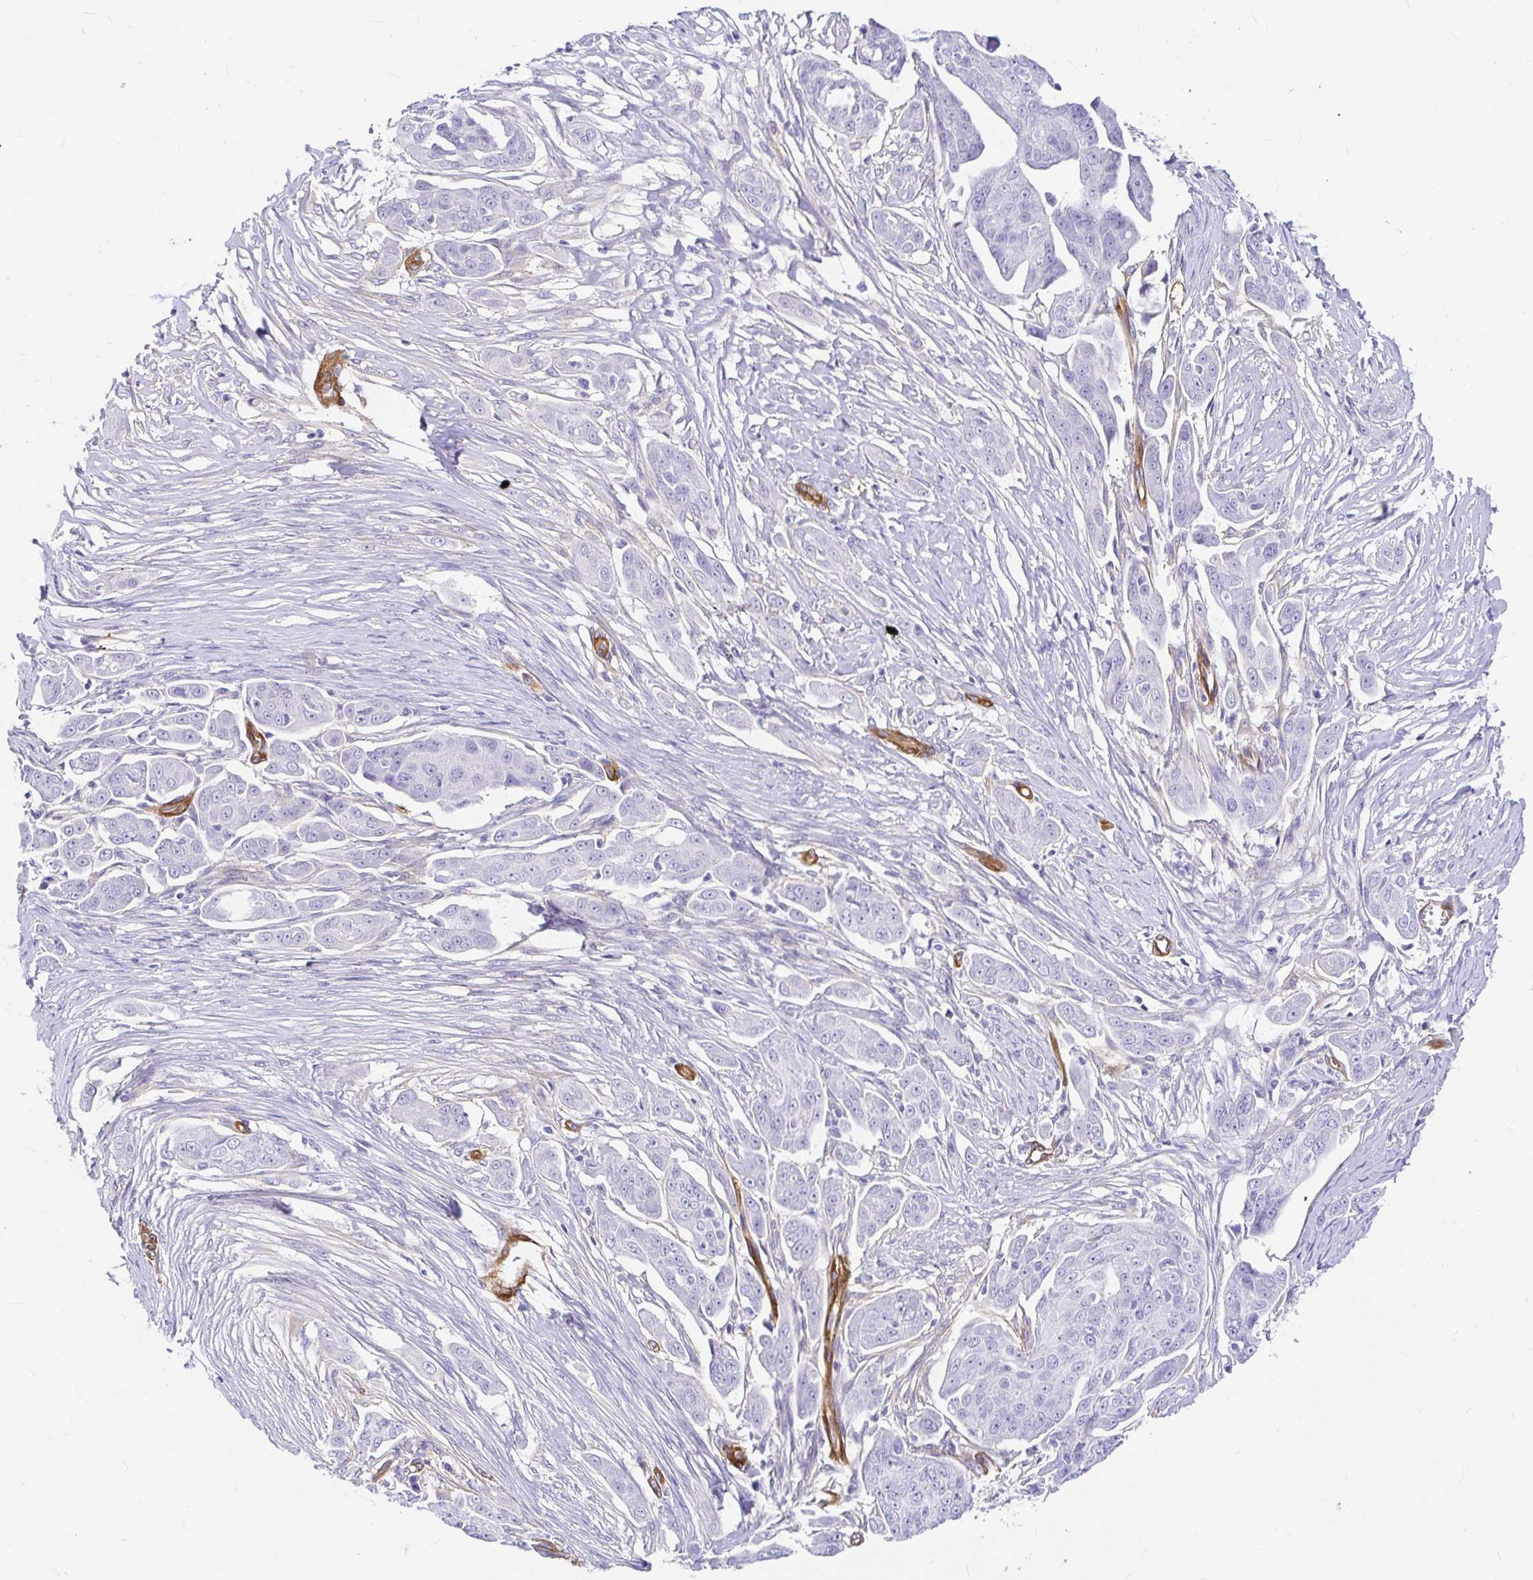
{"staining": {"intensity": "negative", "quantity": "none", "location": "none"}, "tissue": "ovarian cancer", "cell_type": "Tumor cells", "image_type": "cancer", "snomed": [{"axis": "morphology", "description": "Carcinoma, endometroid"}, {"axis": "topography", "description": "Ovary"}], "caption": "Immunohistochemistry (IHC) of human endometroid carcinoma (ovarian) demonstrates no staining in tumor cells.", "gene": "MYO1B", "patient": {"sex": "female", "age": 70}}